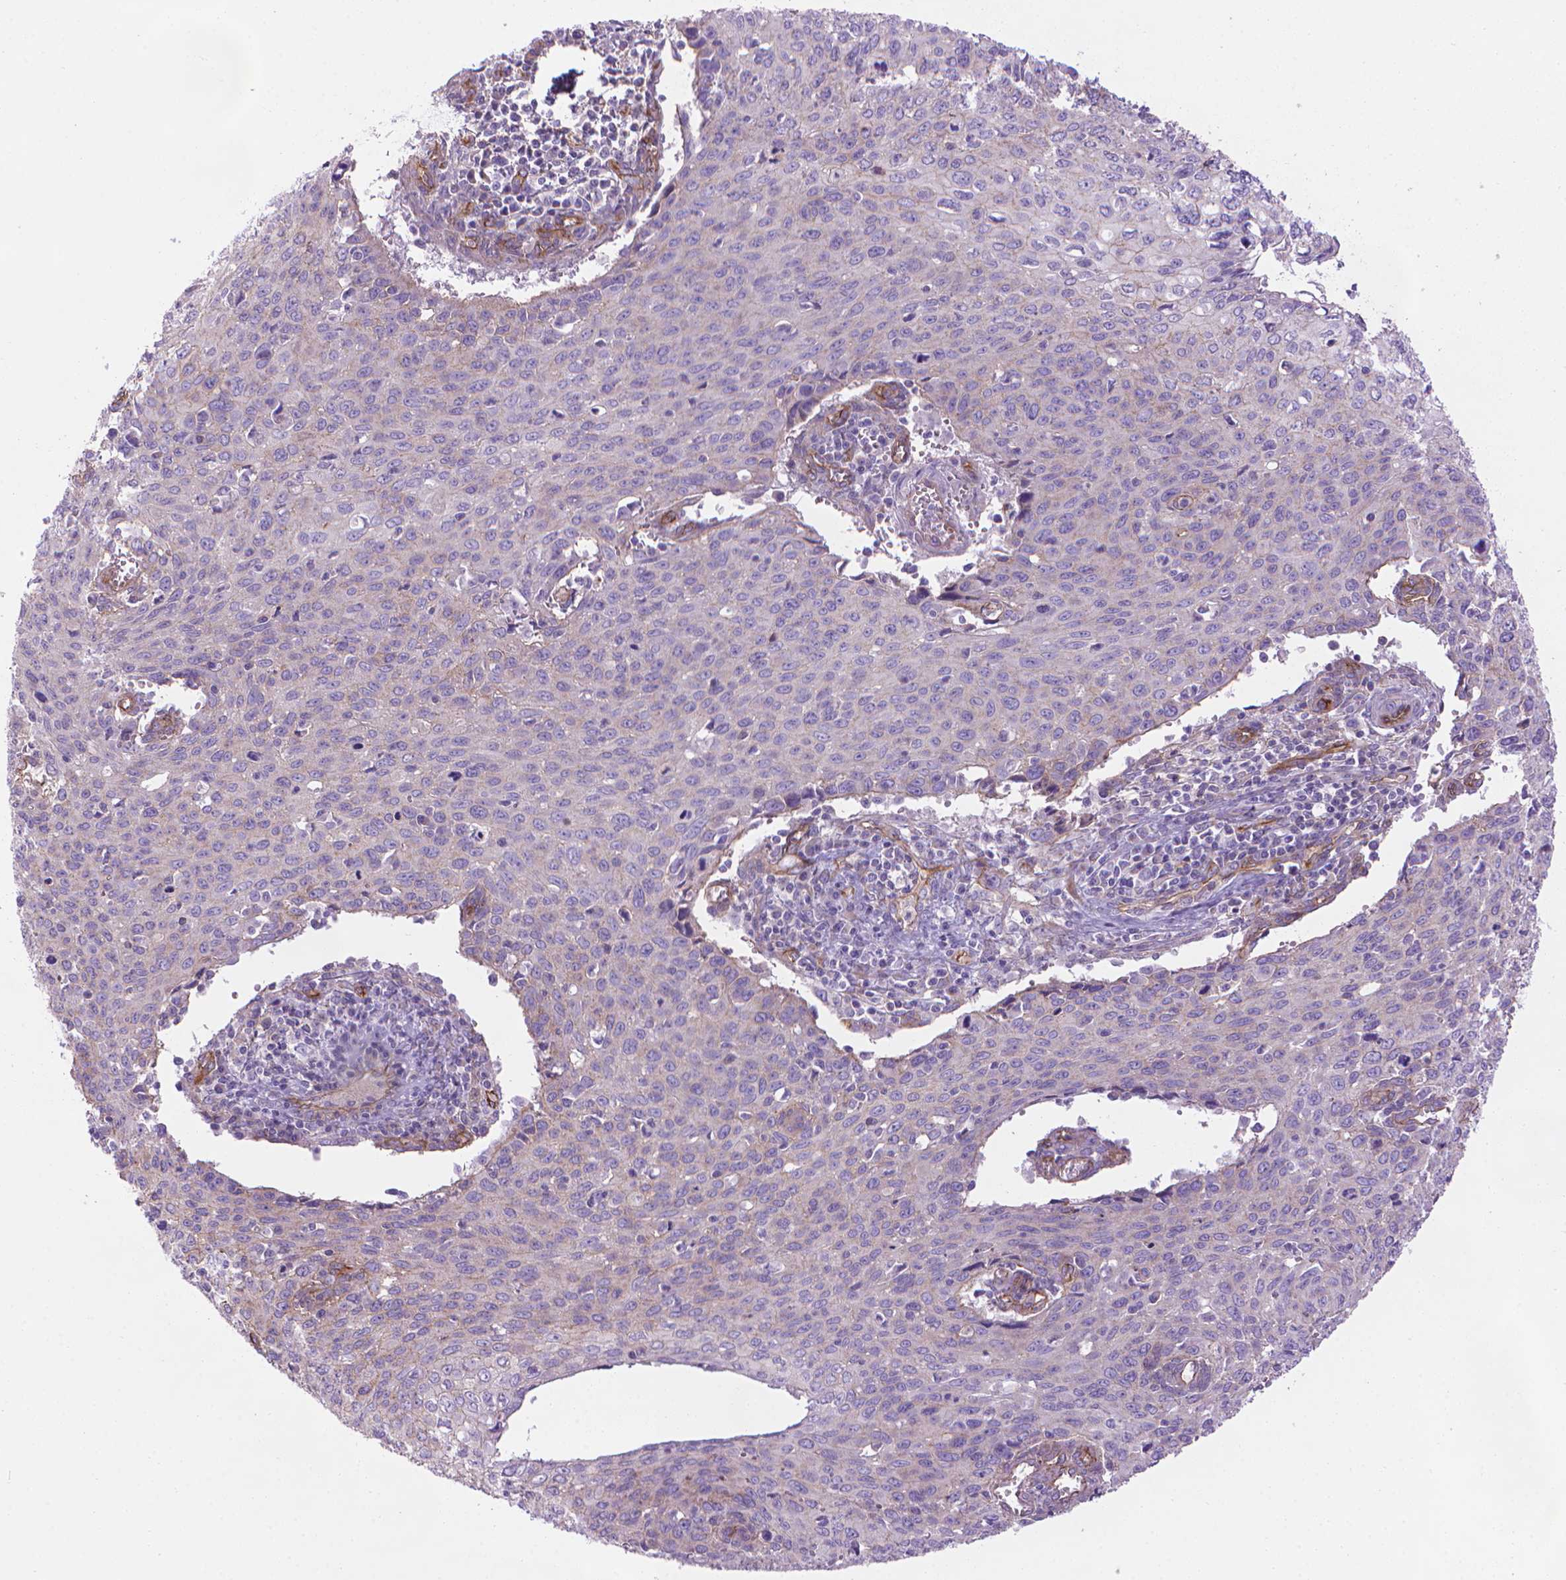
{"staining": {"intensity": "negative", "quantity": "none", "location": "none"}, "tissue": "cervical cancer", "cell_type": "Tumor cells", "image_type": "cancer", "snomed": [{"axis": "morphology", "description": "Squamous cell carcinoma, NOS"}, {"axis": "topography", "description": "Cervix"}], "caption": "Image shows no protein staining in tumor cells of cervical cancer (squamous cell carcinoma) tissue.", "gene": "TENT5A", "patient": {"sex": "female", "age": 38}}